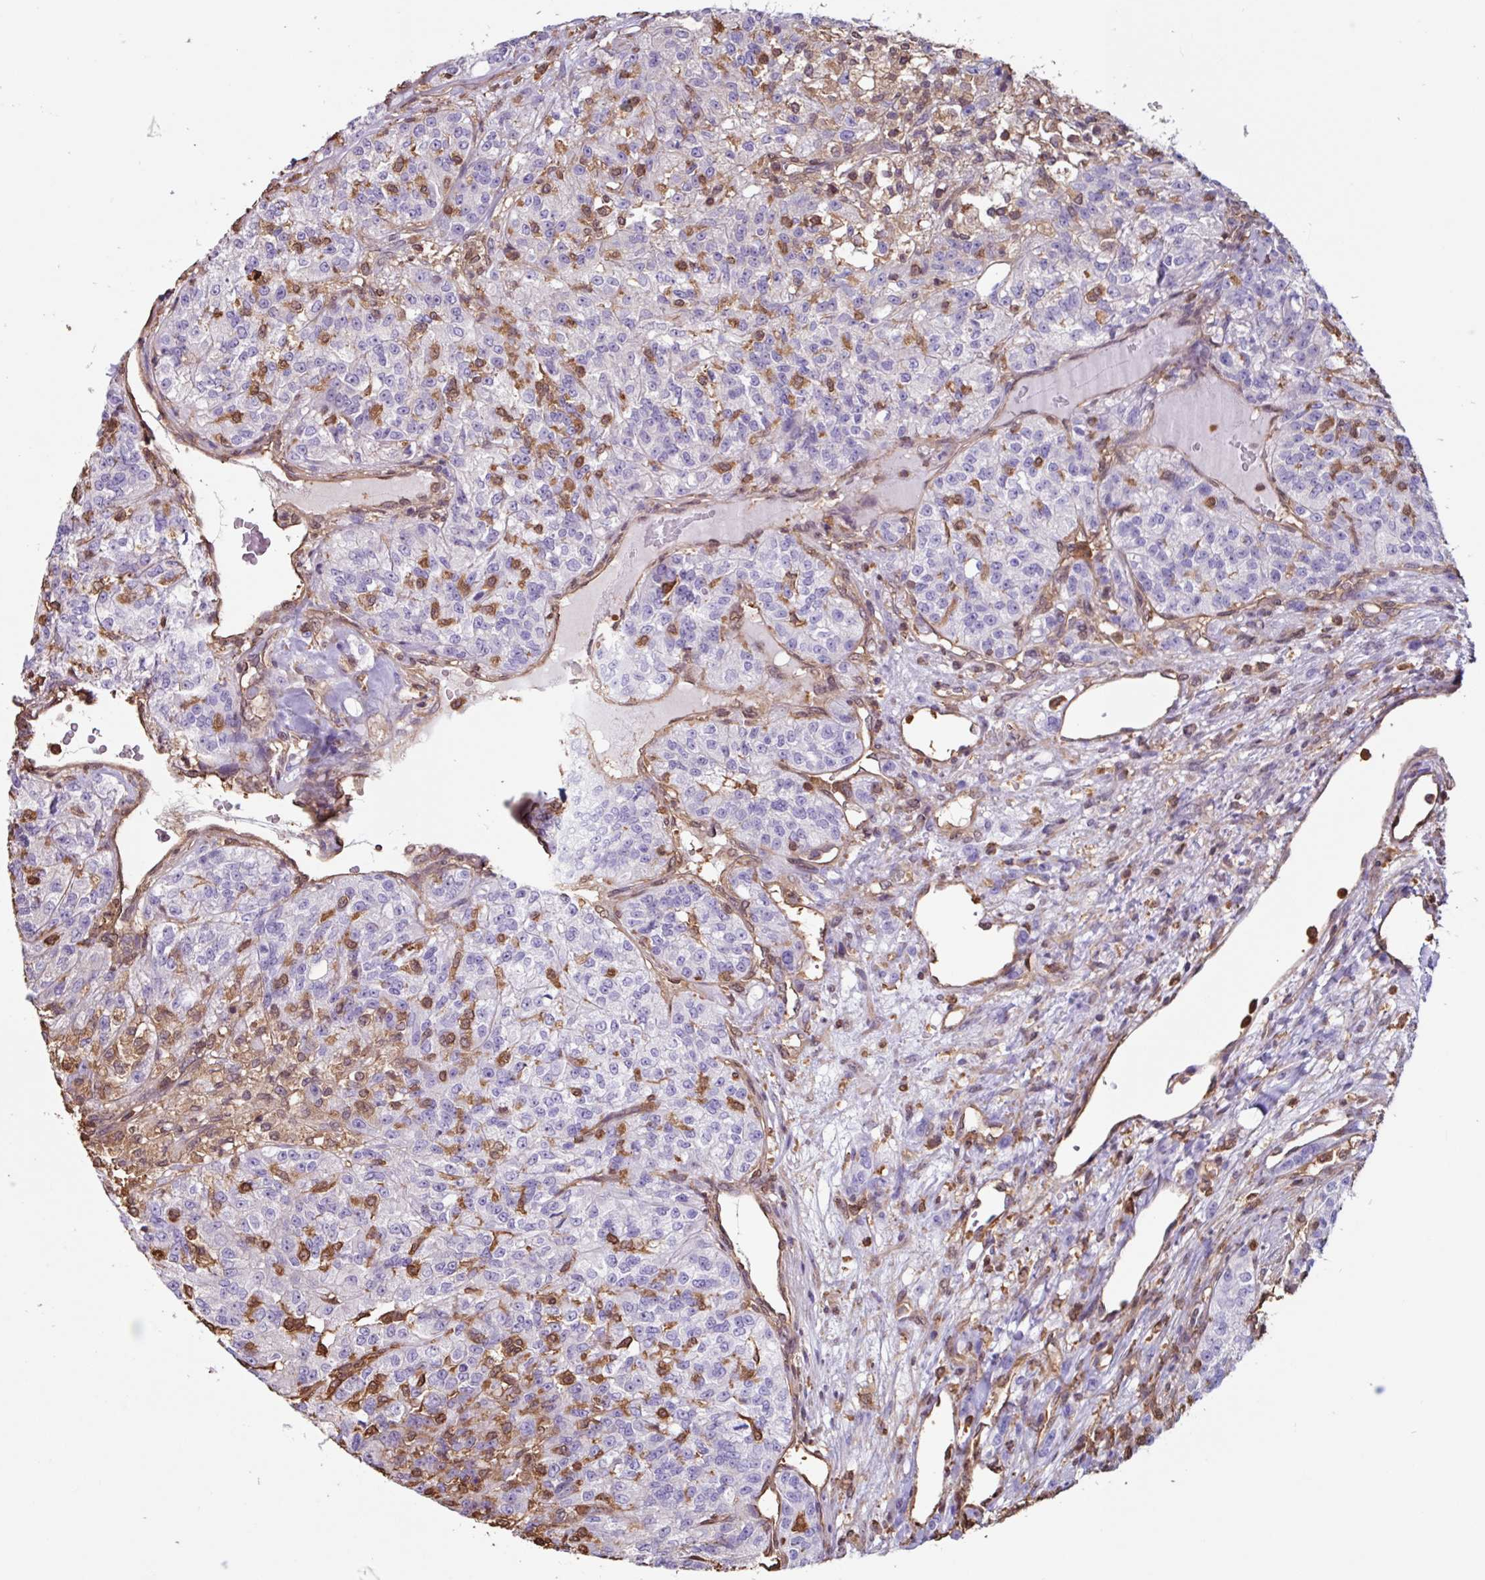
{"staining": {"intensity": "negative", "quantity": "none", "location": "none"}, "tissue": "renal cancer", "cell_type": "Tumor cells", "image_type": "cancer", "snomed": [{"axis": "morphology", "description": "Adenocarcinoma, NOS"}, {"axis": "topography", "description": "Kidney"}], "caption": "Tumor cells show no significant protein staining in renal adenocarcinoma.", "gene": "ARHGDIB", "patient": {"sex": "female", "age": 63}}